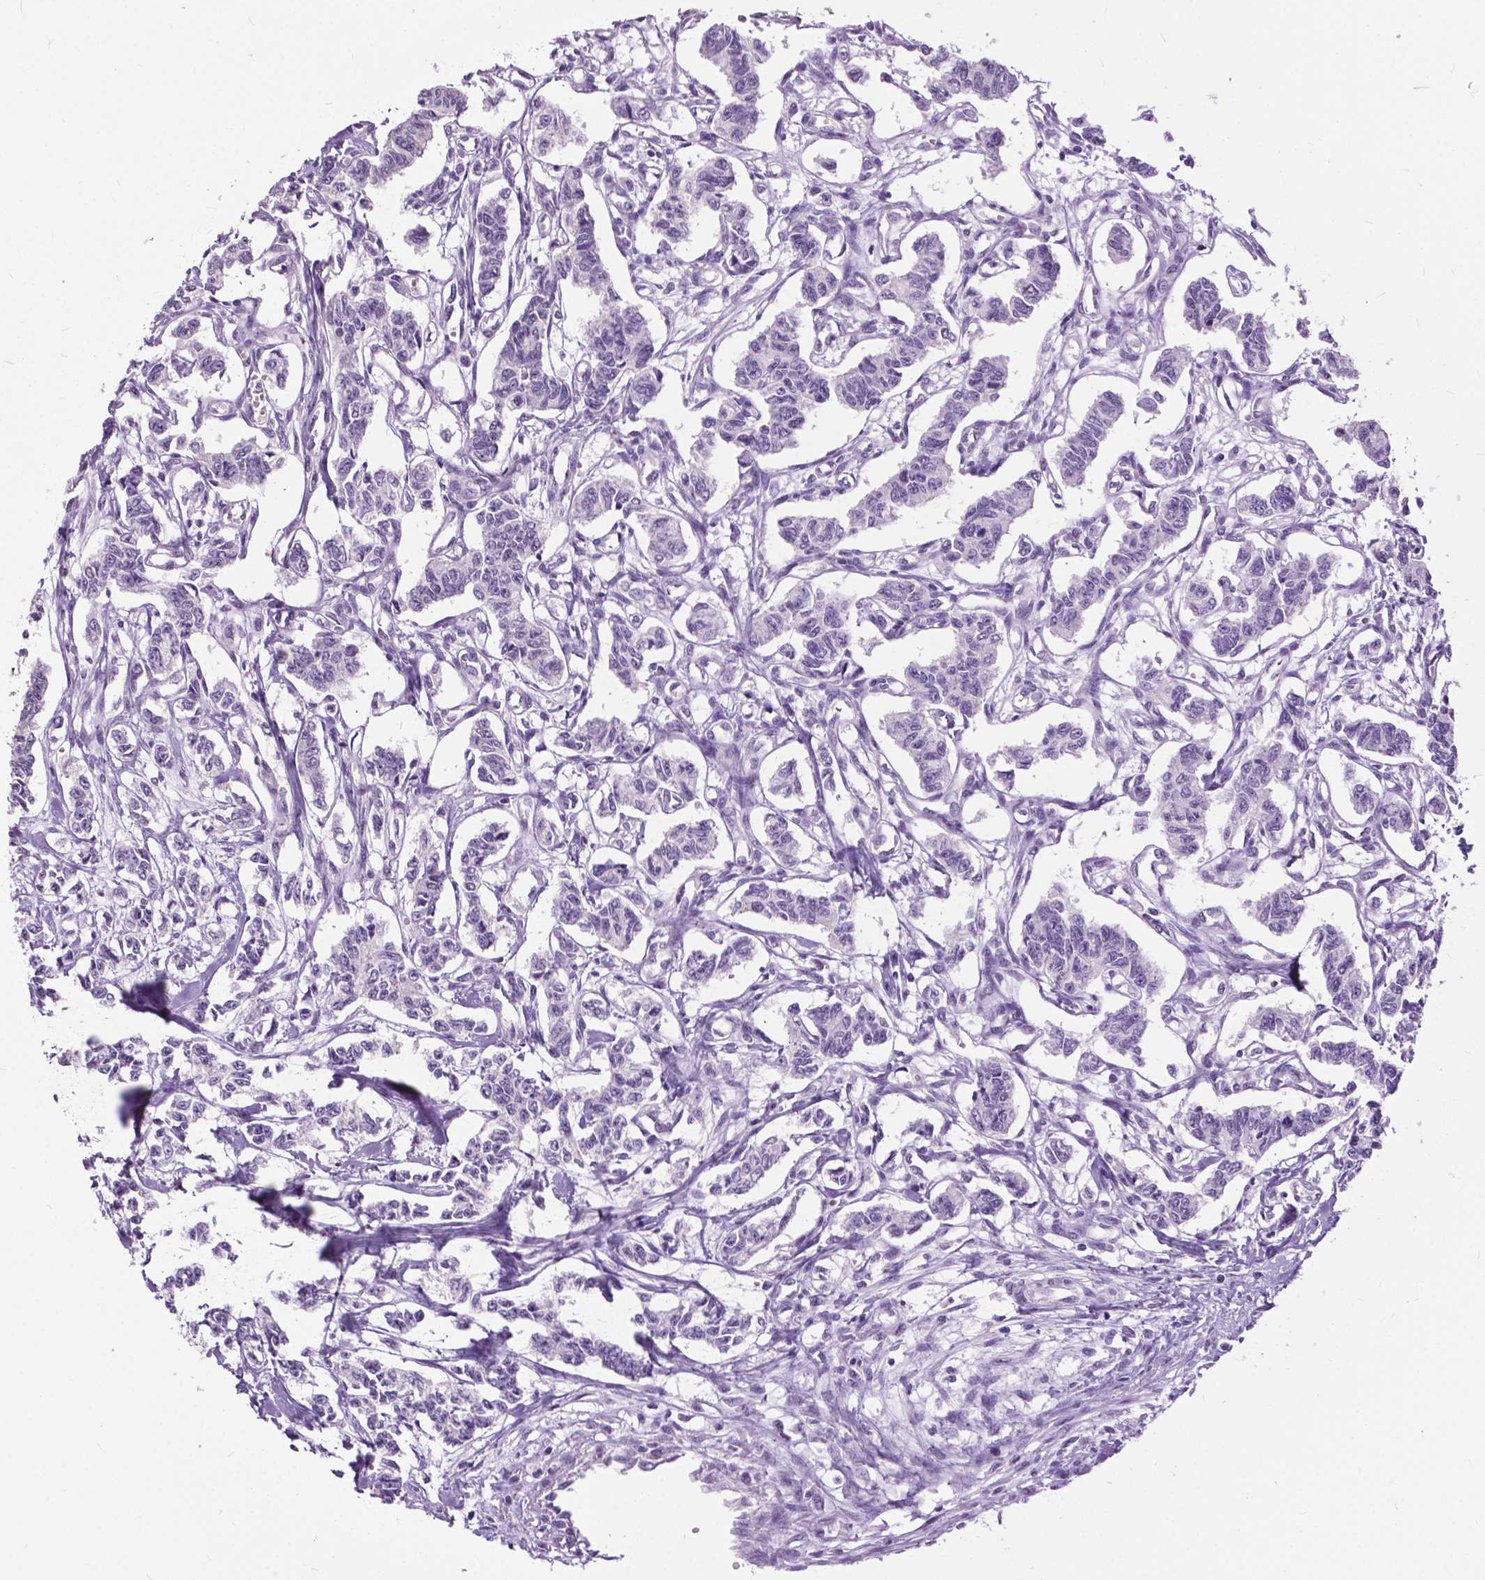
{"staining": {"intensity": "negative", "quantity": "none", "location": "none"}, "tissue": "carcinoid", "cell_type": "Tumor cells", "image_type": "cancer", "snomed": [{"axis": "morphology", "description": "Carcinoid, malignant, NOS"}, {"axis": "topography", "description": "Kidney"}], "caption": "Tumor cells are negative for brown protein staining in carcinoid.", "gene": "GPR37L1", "patient": {"sex": "female", "age": 41}}